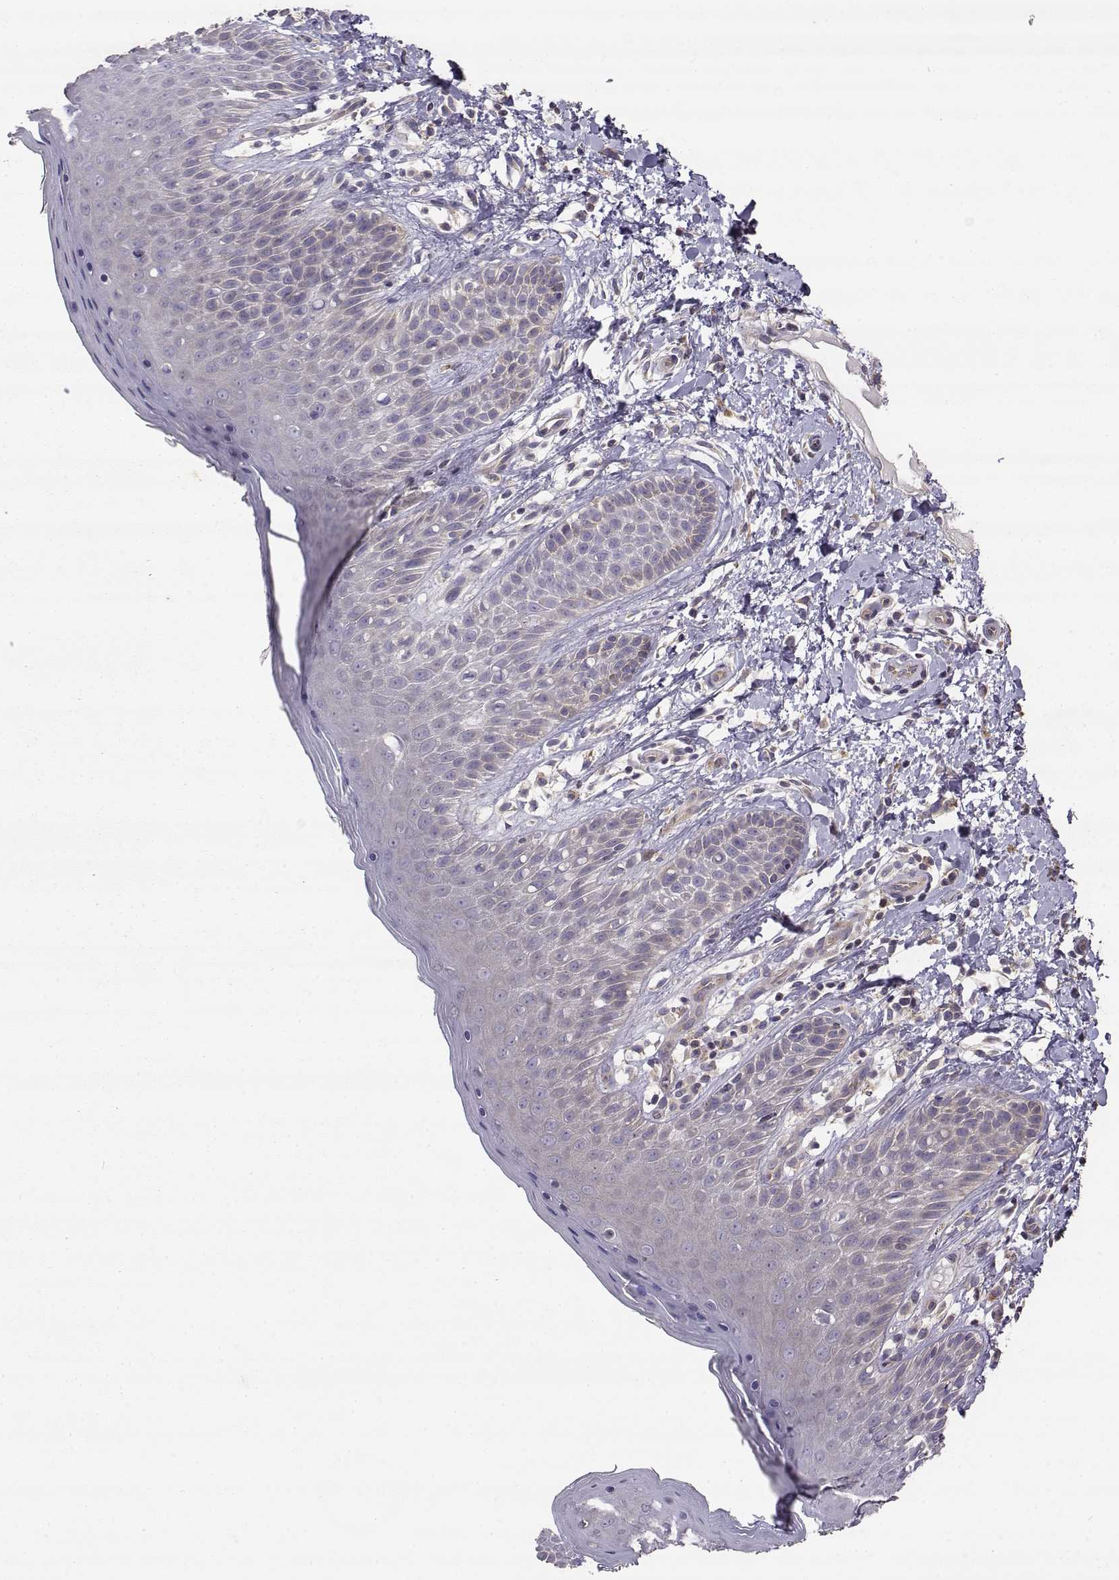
{"staining": {"intensity": "negative", "quantity": "none", "location": "none"}, "tissue": "skin", "cell_type": "Epidermal cells", "image_type": "normal", "snomed": [{"axis": "morphology", "description": "Normal tissue, NOS"}, {"axis": "topography", "description": "Anal"}], "caption": "This is a micrograph of IHC staining of unremarkable skin, which shows no staining in epidermal cells.", "gene": "CRIM1", "patient": {"sex": "male", "age": 36}}